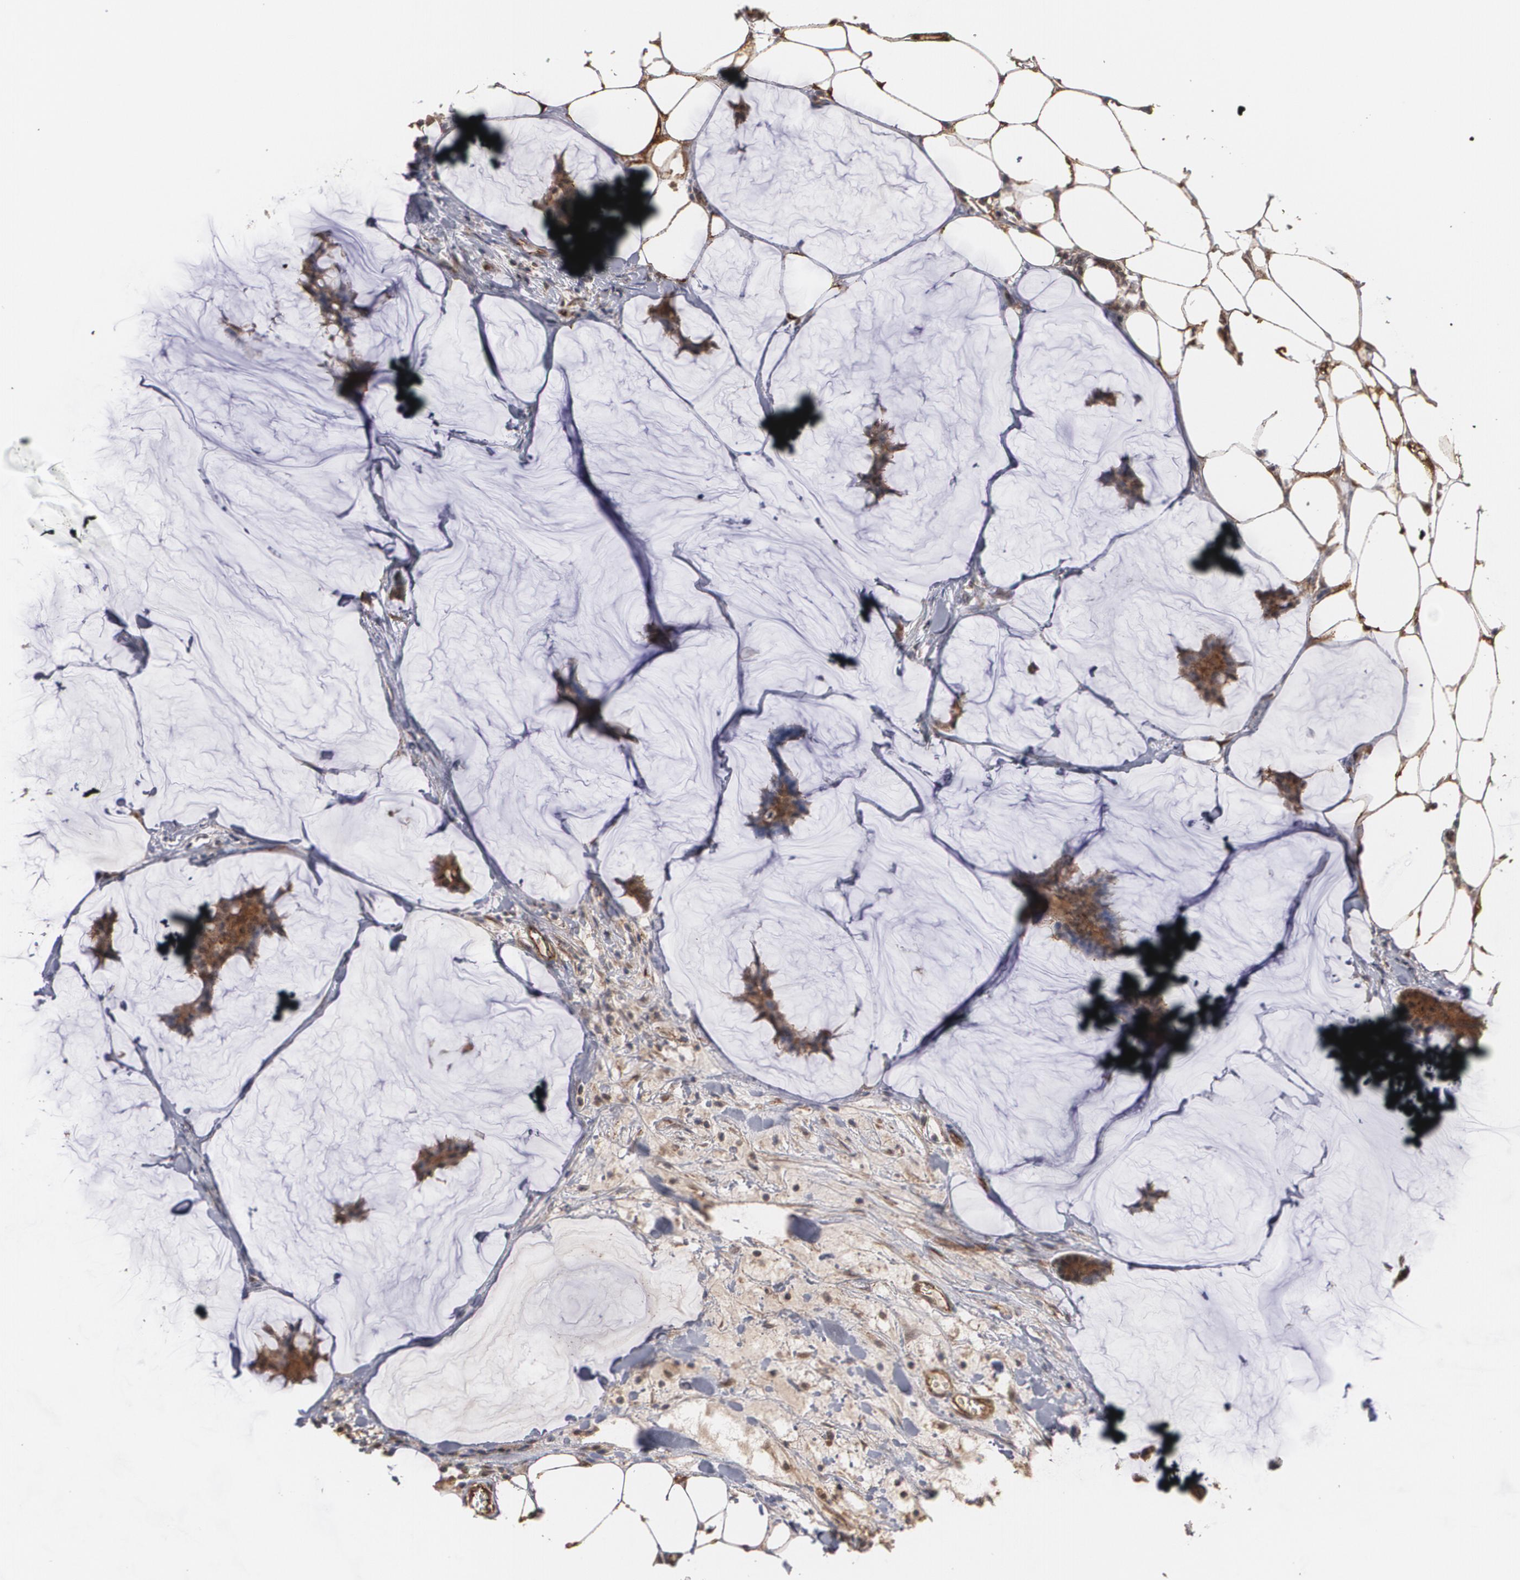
{"staining": {"intensity": "moderate", "quantity": ">75%", "location": "cytoplasmic/membranous"}, "tissue": "breast cancer", "cell_type": "Tumor cells", "image_type": "cancer", "snomed": [{"axis": "morphology", "description": "Duct carcinoma"}, {"axis": "topography", "description": "Breast"}], "caption": "The immunohistochemical stain labels moderate cytoplasmic/membranous expression in tumor cells of breast invasive ductal carcinoma tissue.", "gene": "TJP1", "patient": {"sex": "female", "age": 93}}